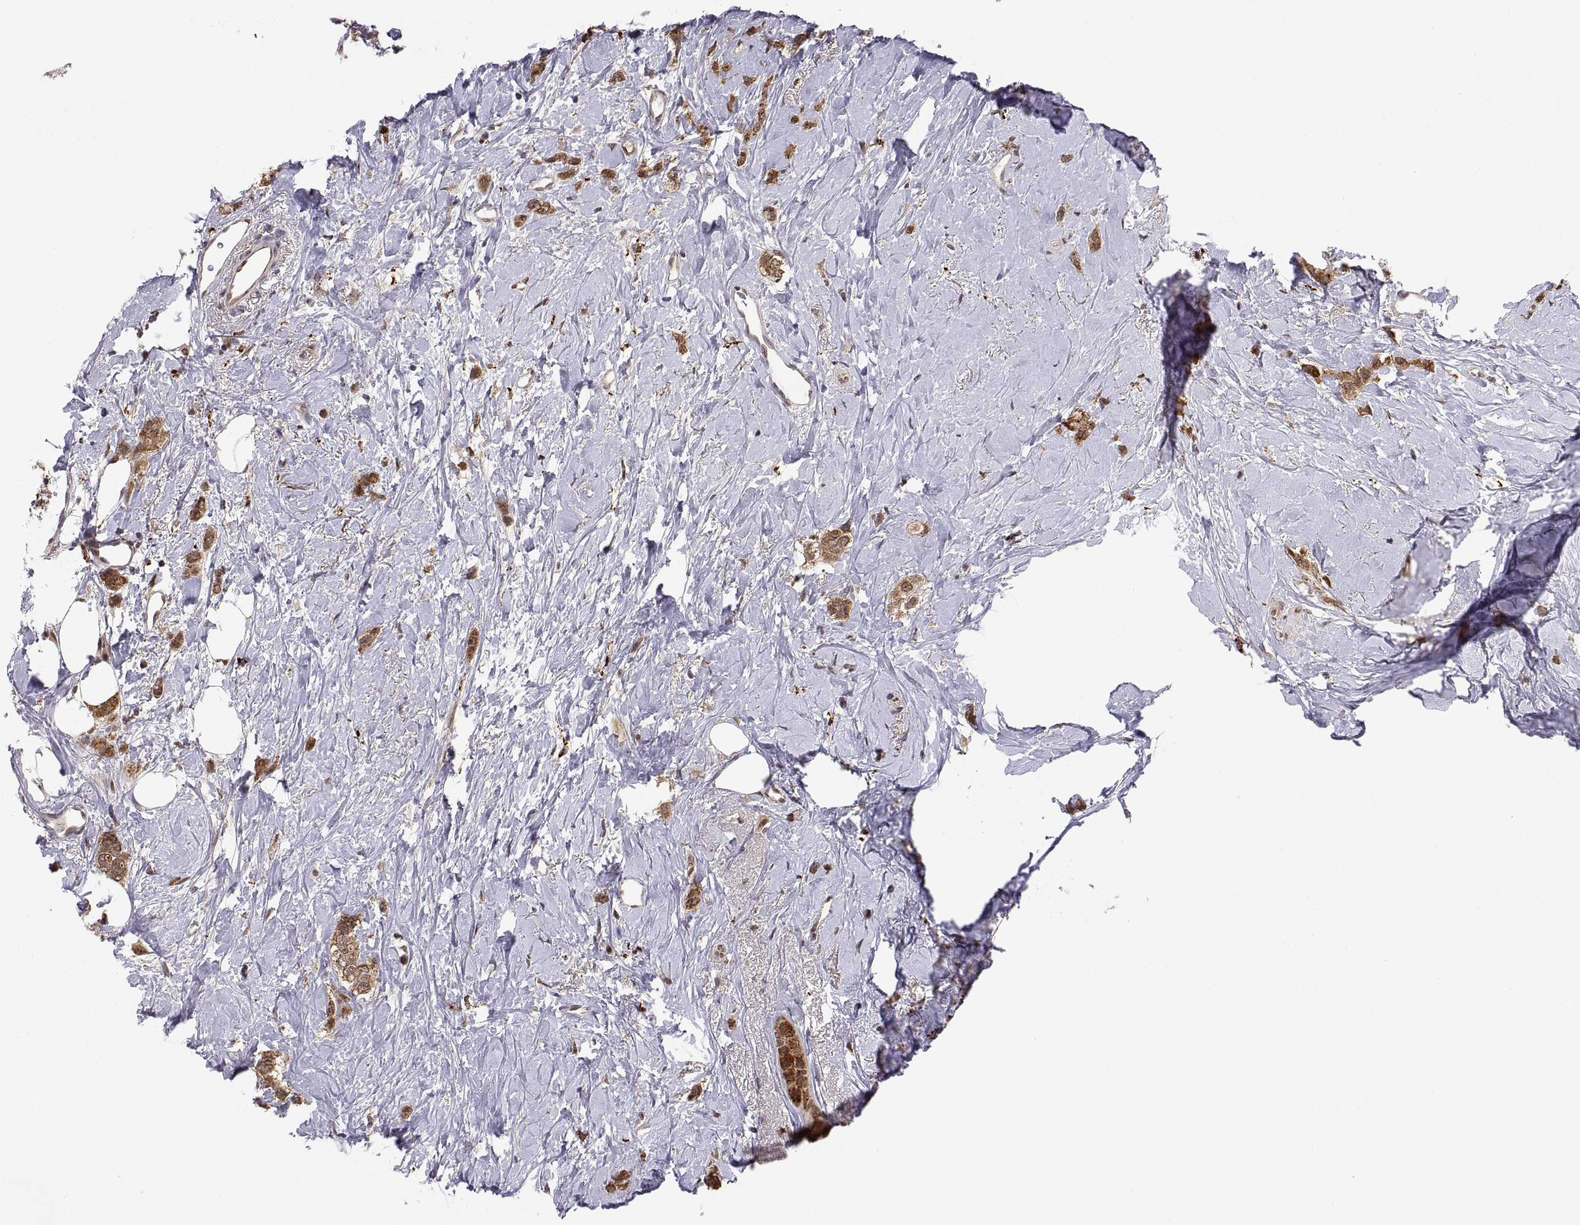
{"staining": {"intensity": "moderate", "quantity": ">75%", "location": "cytoplasmic/membranous,nuclear"}, "tissue": "breast cancer", "cell_type": "Tumor cells", "image_type": "cancer", "snomed": [{"axis": "morphology", "description": "Lobular carcinoma"}, {"axis": "topography", "description": "Breast"}], "caption": "DAB (3,3'-diaminobenzidine) immunohistochemical staining of lobular carcinoma (breast) exhibits moderate cytoplasmic/membranous and nuclear protein expression in about >75% of tumor cells.", "gene": "PSMC2", "patient": {"sex": "female", "age": 66}}